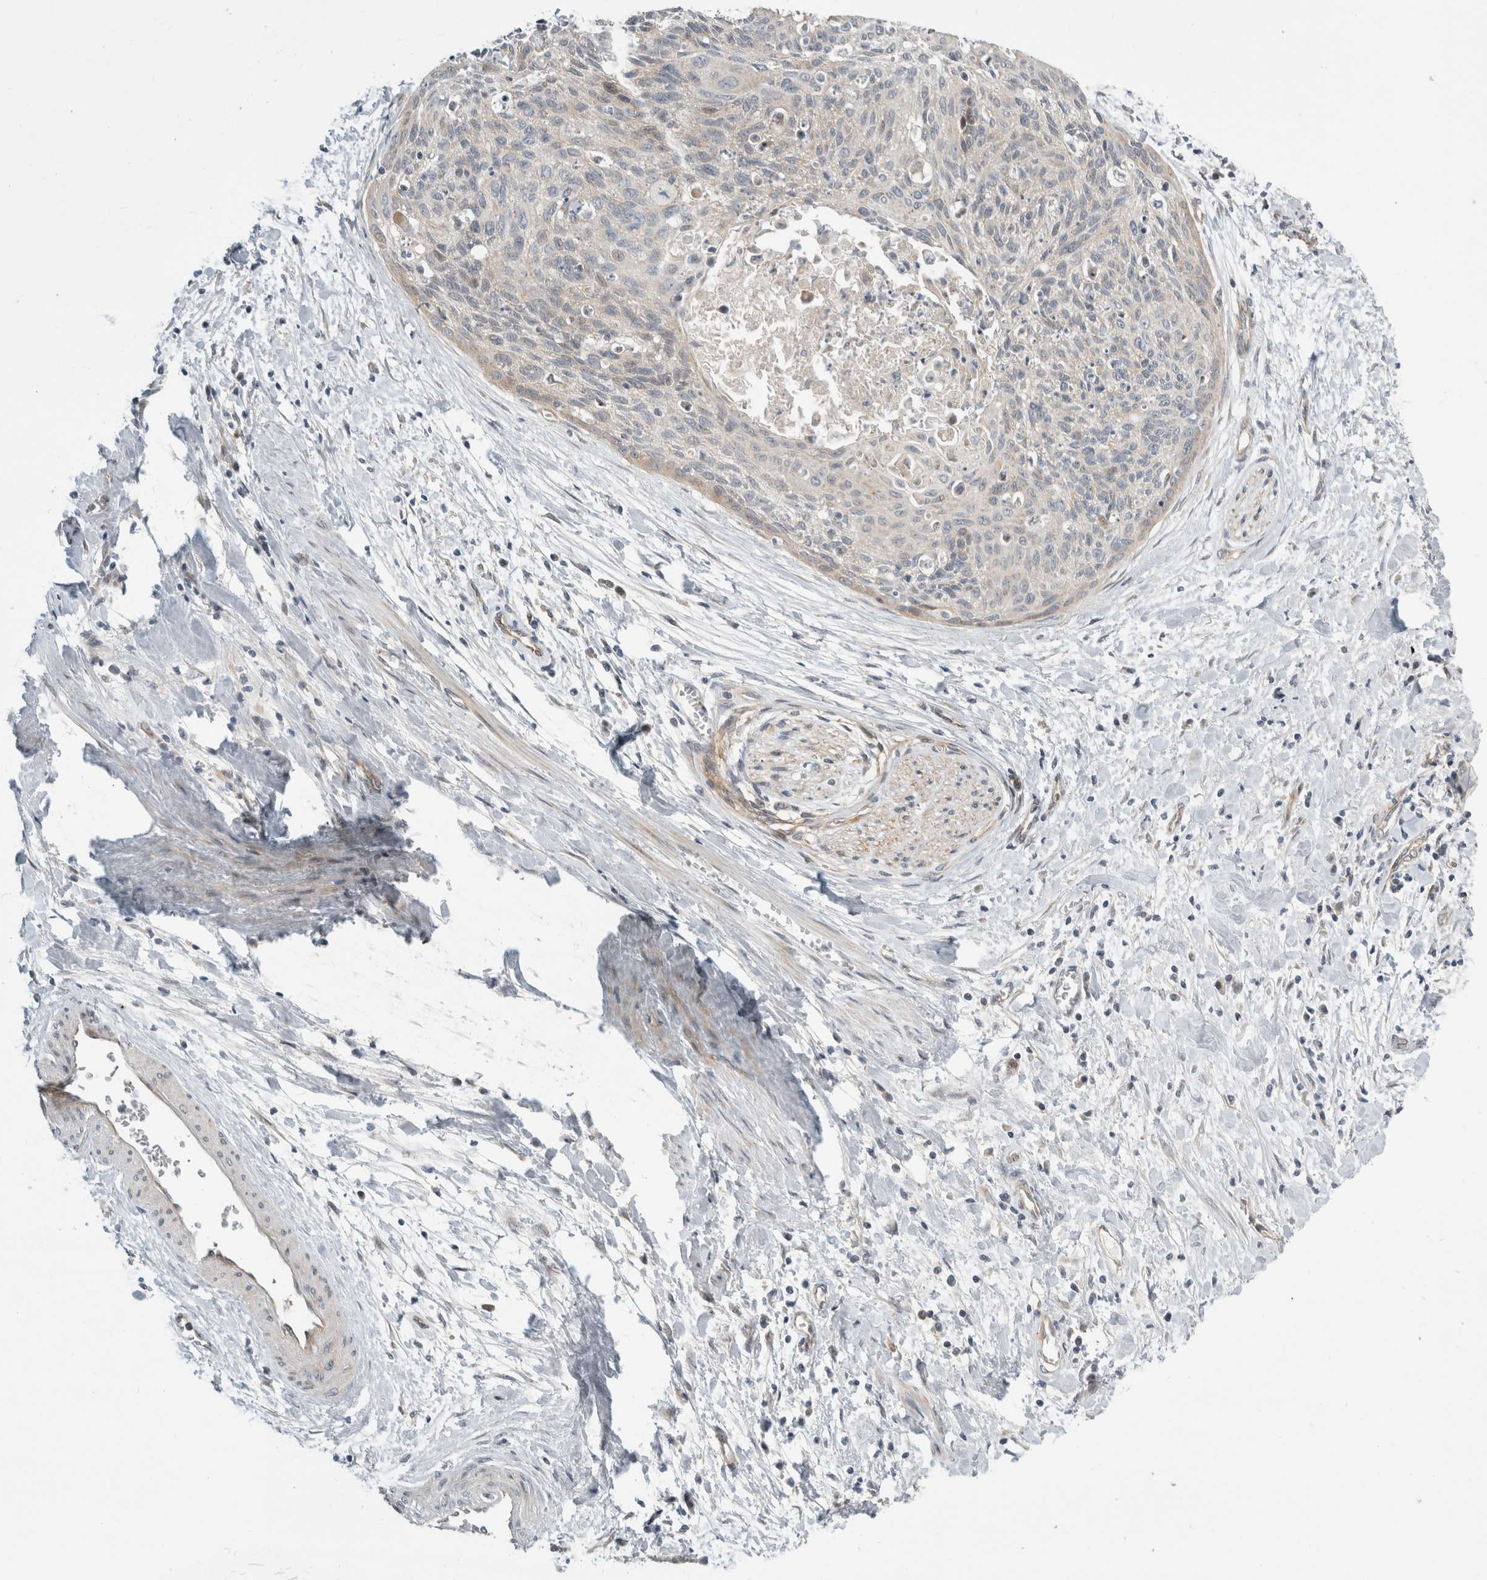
{"staining": {"intensity": "negative", "quantity": "none", "location": "none"}, "tissue": "cervical cancer", "cell_type": "Tumor cells", "image_type": "cancer", "snomed": [{"axis": "morphology", "description": "Squamous cell carcinoma, NOS"}, {"axis": "topography", "description": "Cervix"}], "caption": "An immunohistochemistry (IHC) image of cervical cancer is shown. There is no staining in tumor cells of cervical cancer.", "gene": "KPNA5", "patient": {"sex": "female", "age": 55}}